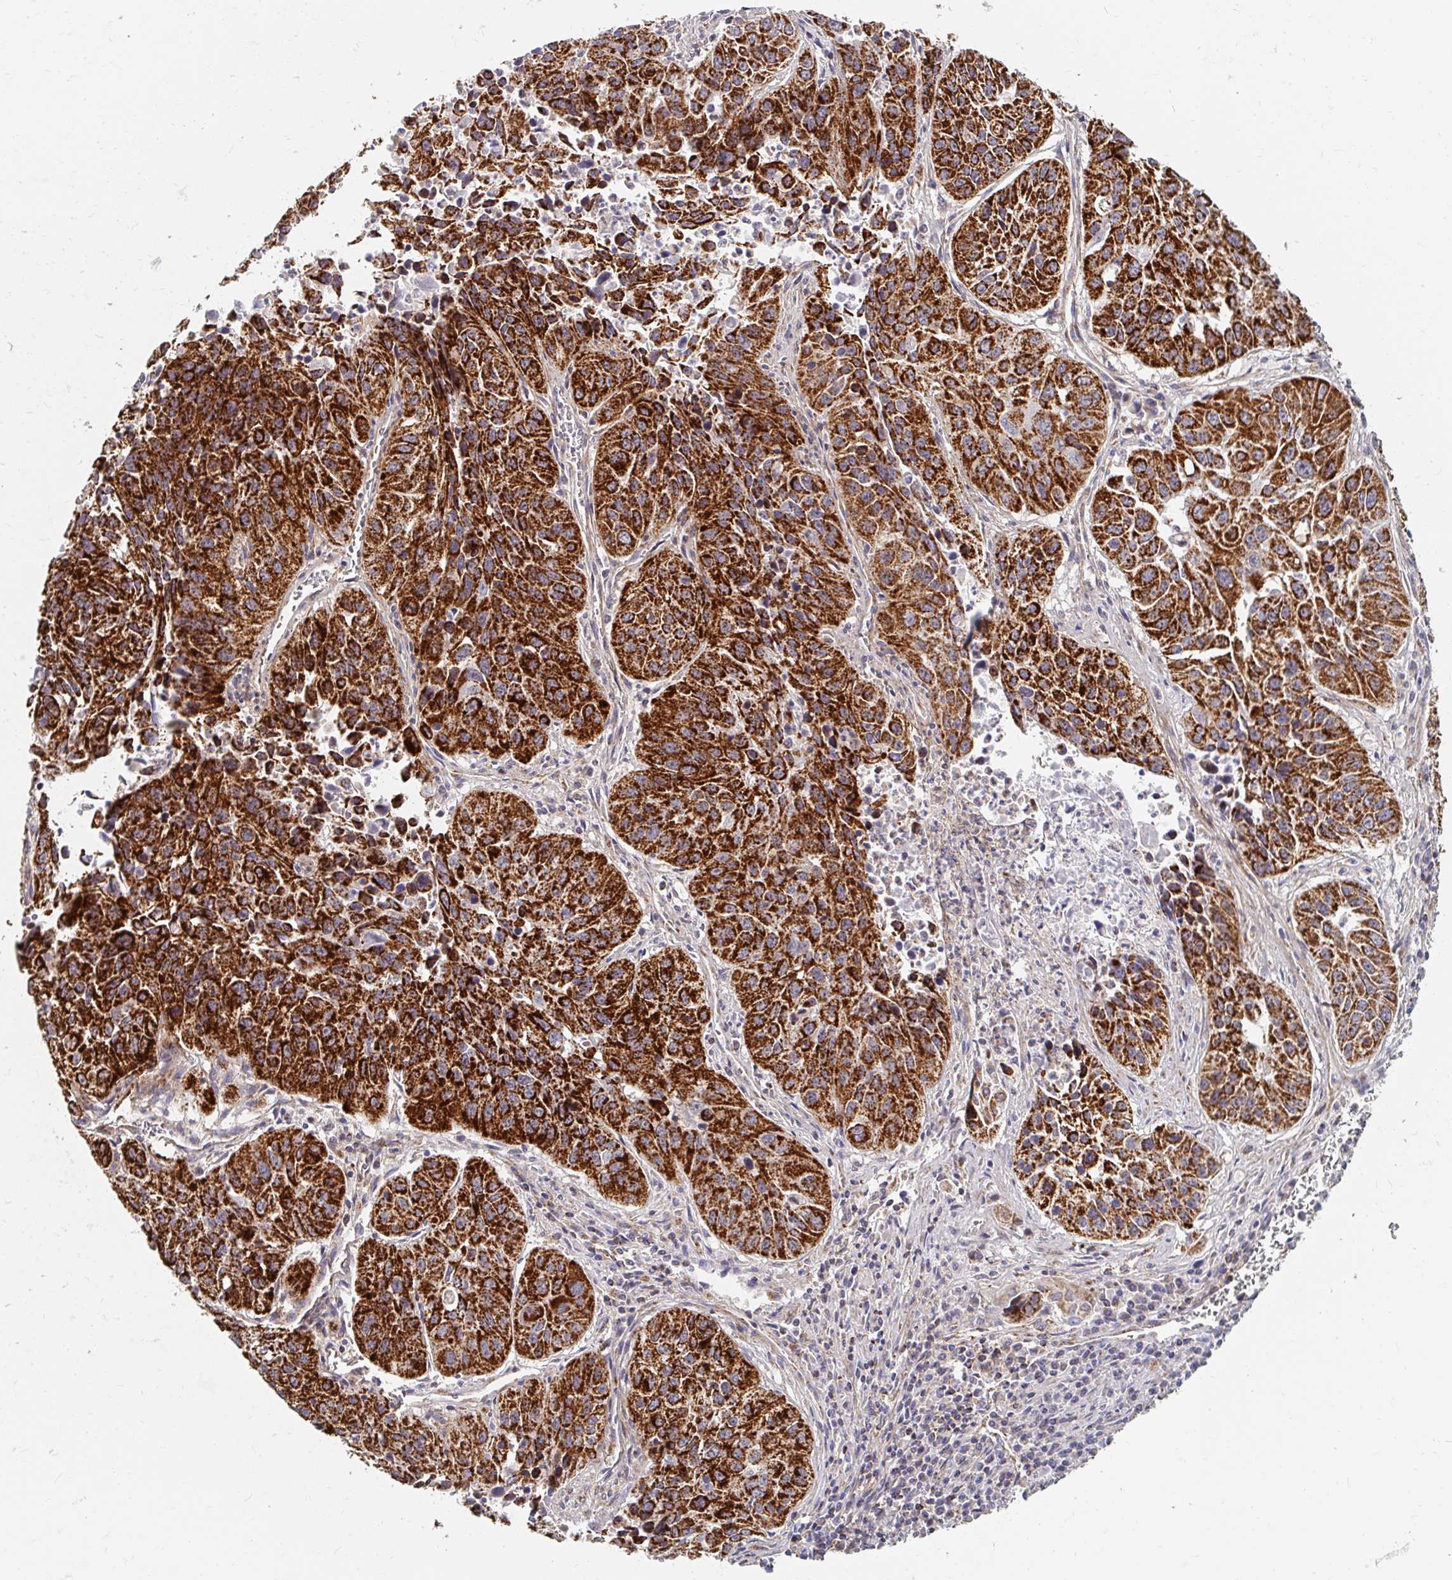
{"staining": {"intensity": "strong", "quantity": ">75%", "location": "cytoplasmic/membranous"}, "tissue": "lung cancer", "cell_type": "Tumor cells", "image_type": "cancer", "snomed": [{"axis": "morphology", "description": "Squamous cell carcinoma, NOS"}, {"axis": "topography", "description": "Lung"}], "caption": "Immunohistochemical staining of human lung squamous cell carcinoma displays high levels of strong cytoplasmic/membranous positivity in approximately >75% of tumor cells.", "gene": "MAVS", "patient": {"sex": "female", "age": 61}}